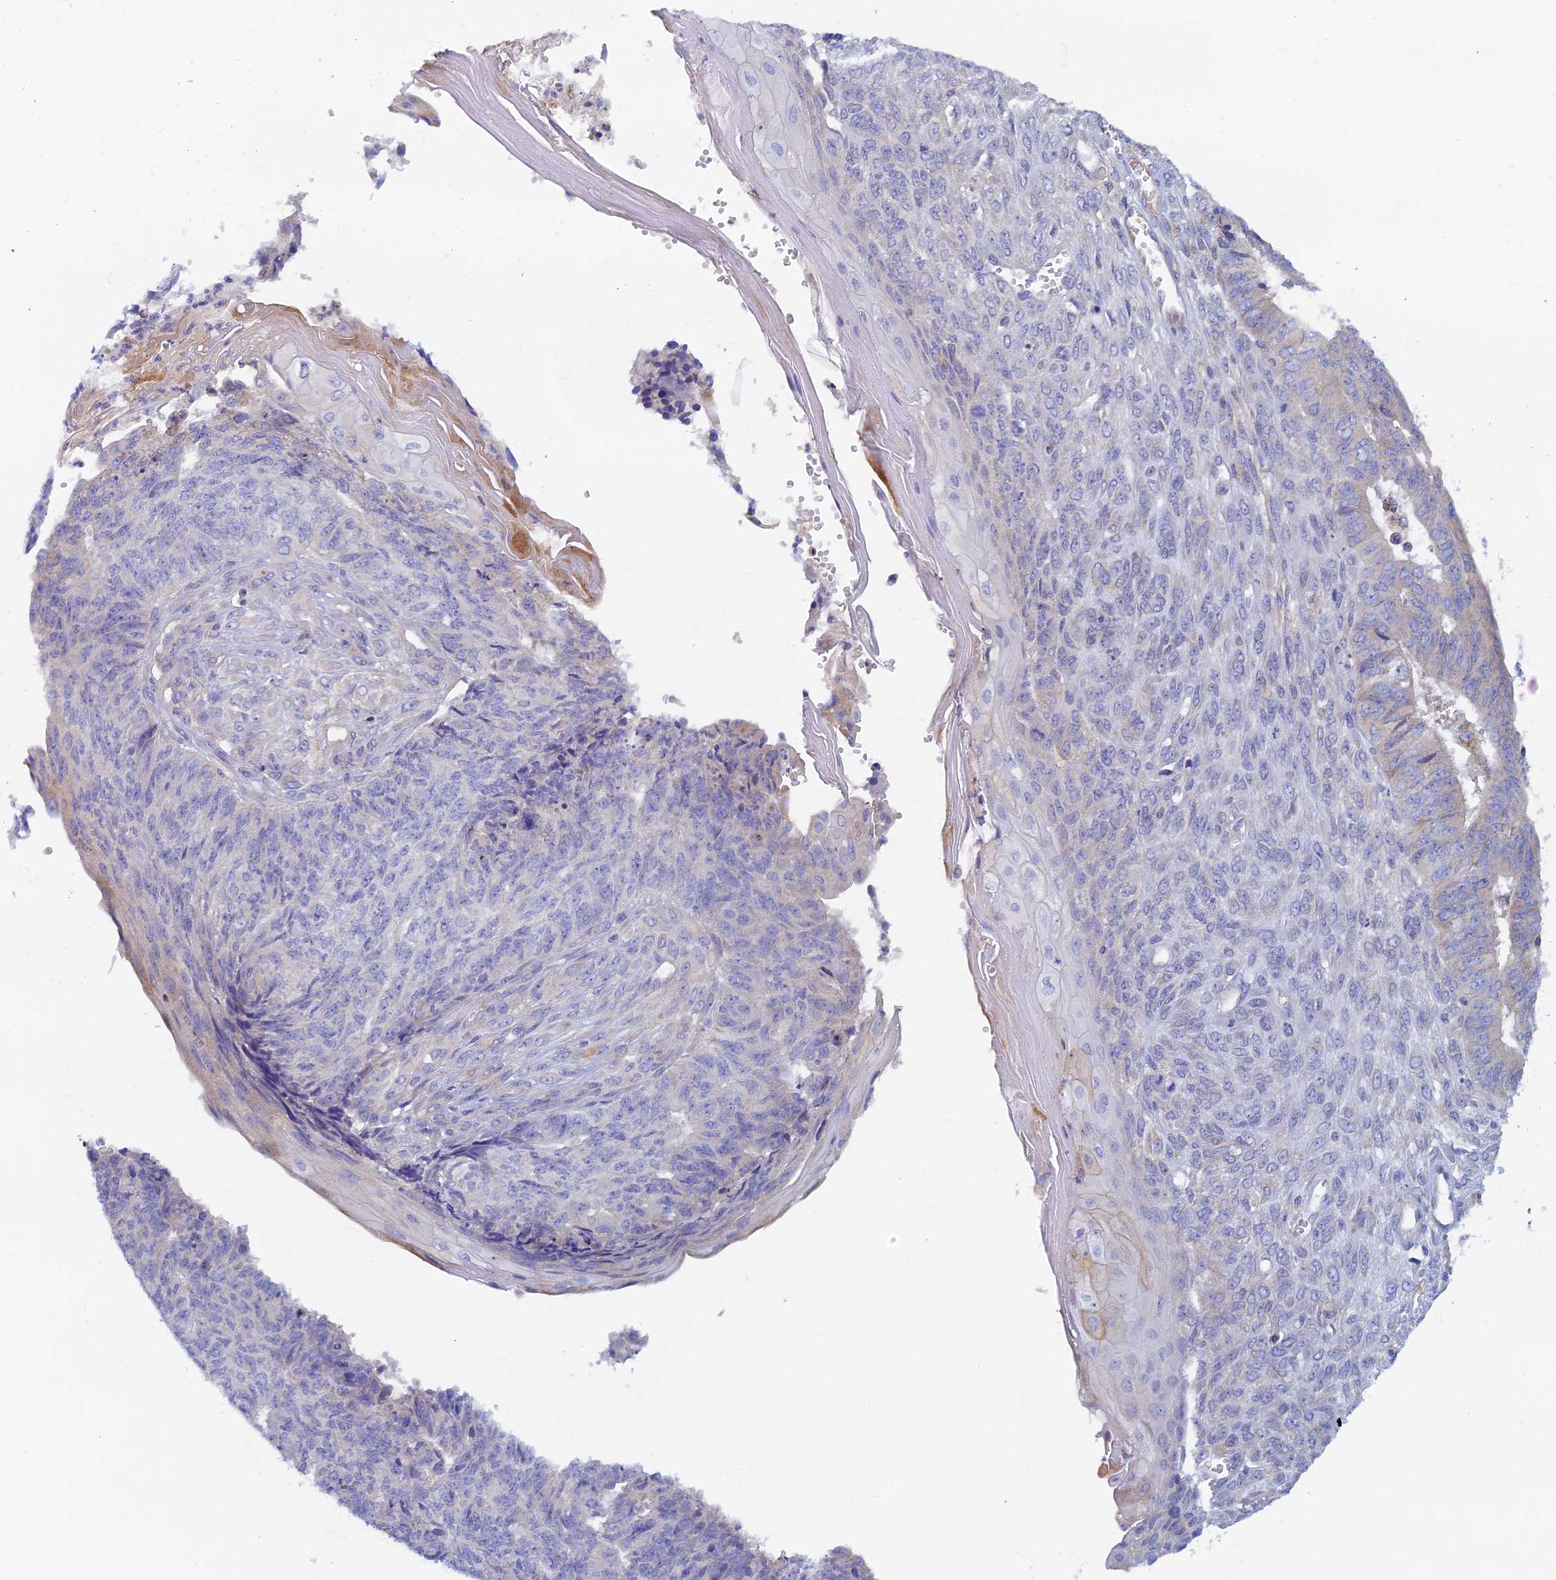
{"staining": {"intensity": "weak", "quantity": "<25%", "location": "cytoplasmic/membranous"}, "tissue": "endometrial cancer", "cell_type": "Tumor cells", "image_type": "cancer", "snomed": [{"axis": "morphology", "description": "Adenocarcinoma, NOS"}, {"axis": "topography", "description": "Endometrium"}], "caption": "IHC of human endometrial adenocarcinoma exhibits no positivity in tumor cells.", "gene": "TMEM44", "patient": {"sex": "female", "age": 32}}